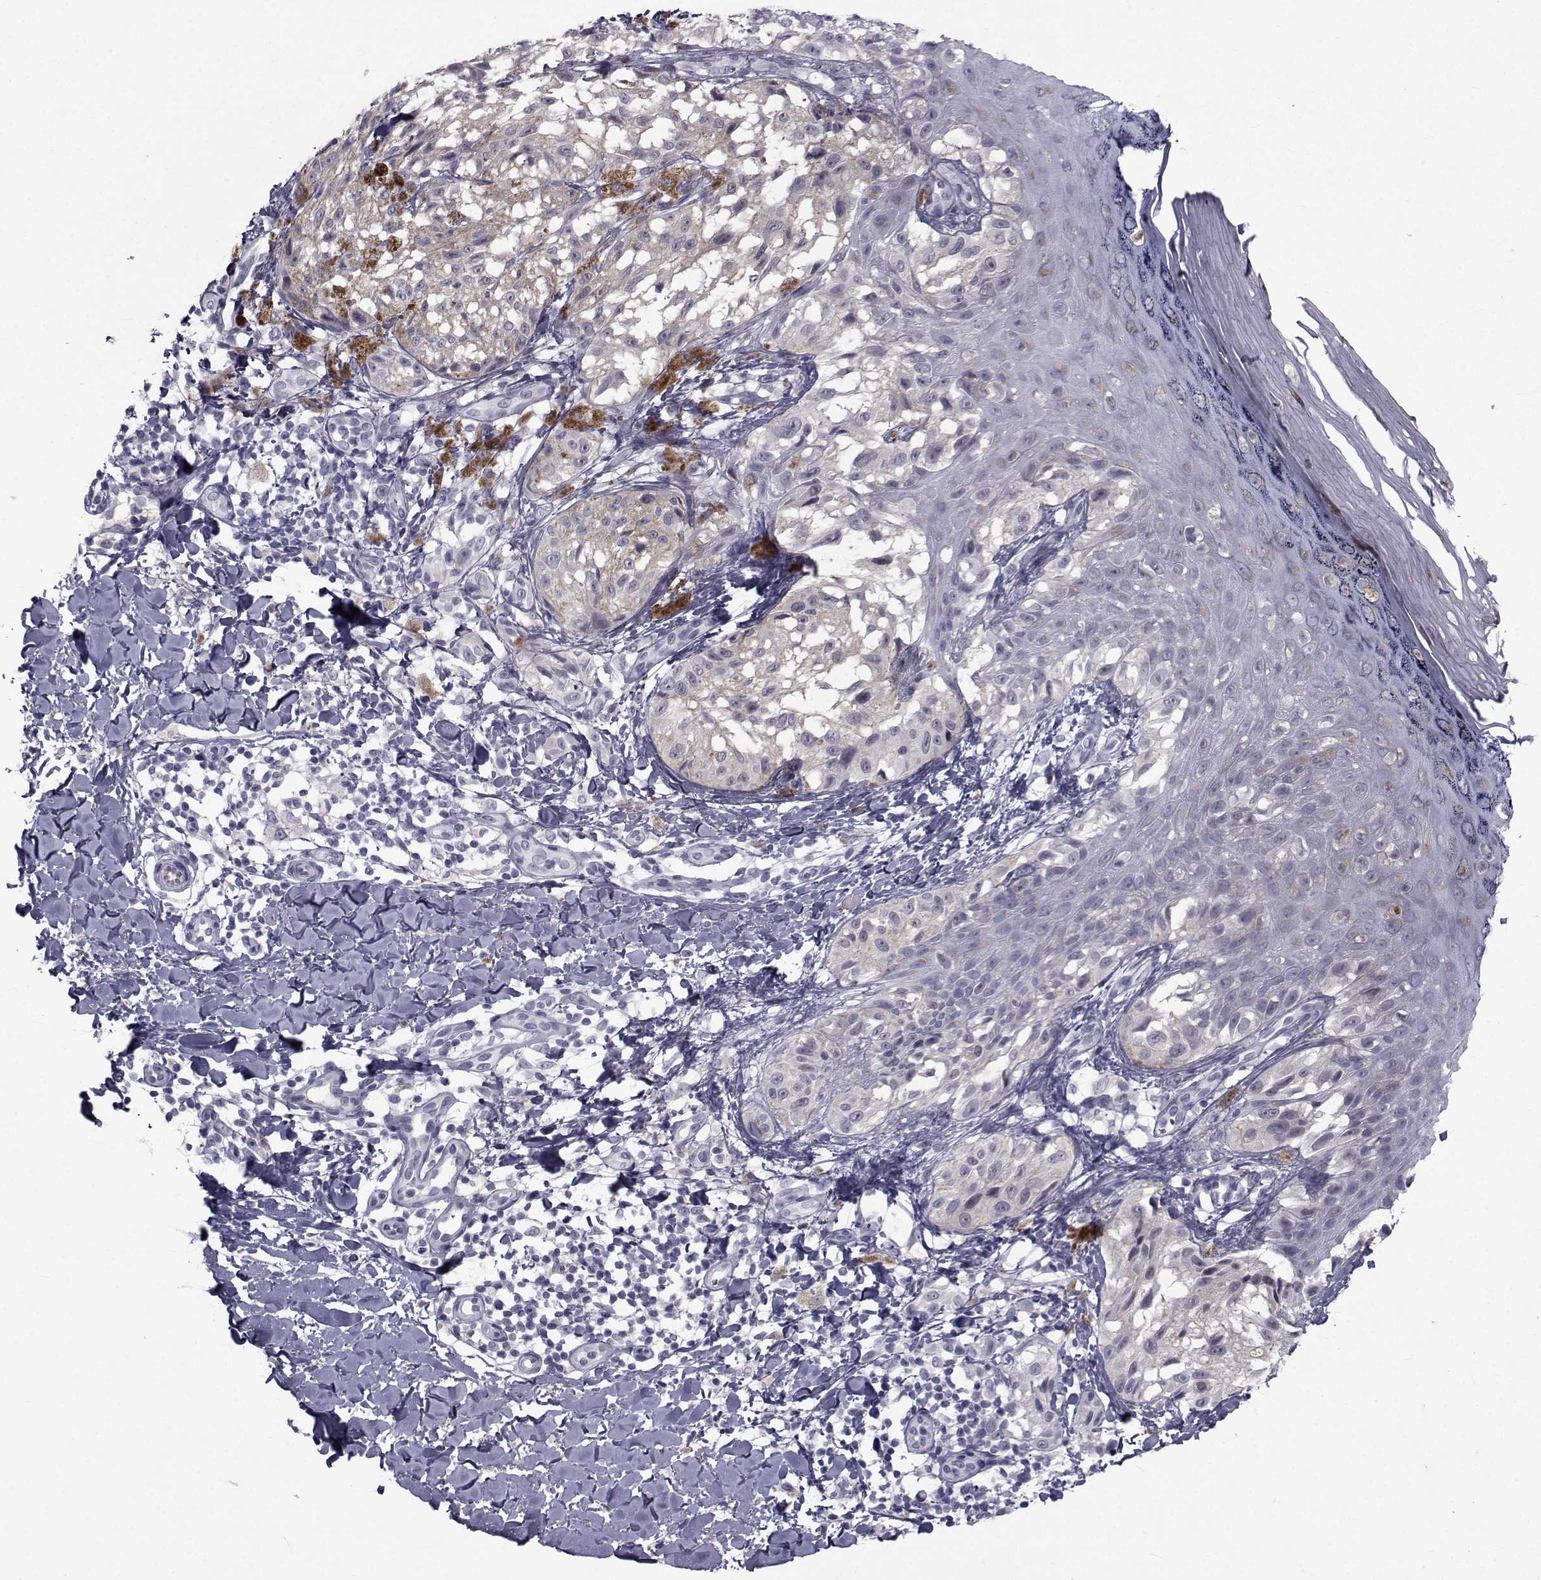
{"staining": {"intensity": "weak", "quantity": "<25%", "location": "cytoplasmic/membranous"}, "tissue": "melanoma", "cell_type": "Tumor cells", "image_type": "cancer", "snomed": [{"axis": "morphology", "description": "Malignant melanoma, NOS"}, {"axis": "topography", "description": "Skin"}], "caption": "This is an IHC image of human malignant melanoma. There is no expression in tumor cells.", "gene": "PAX2", "patient": {"sex": "male", "age": 36}}